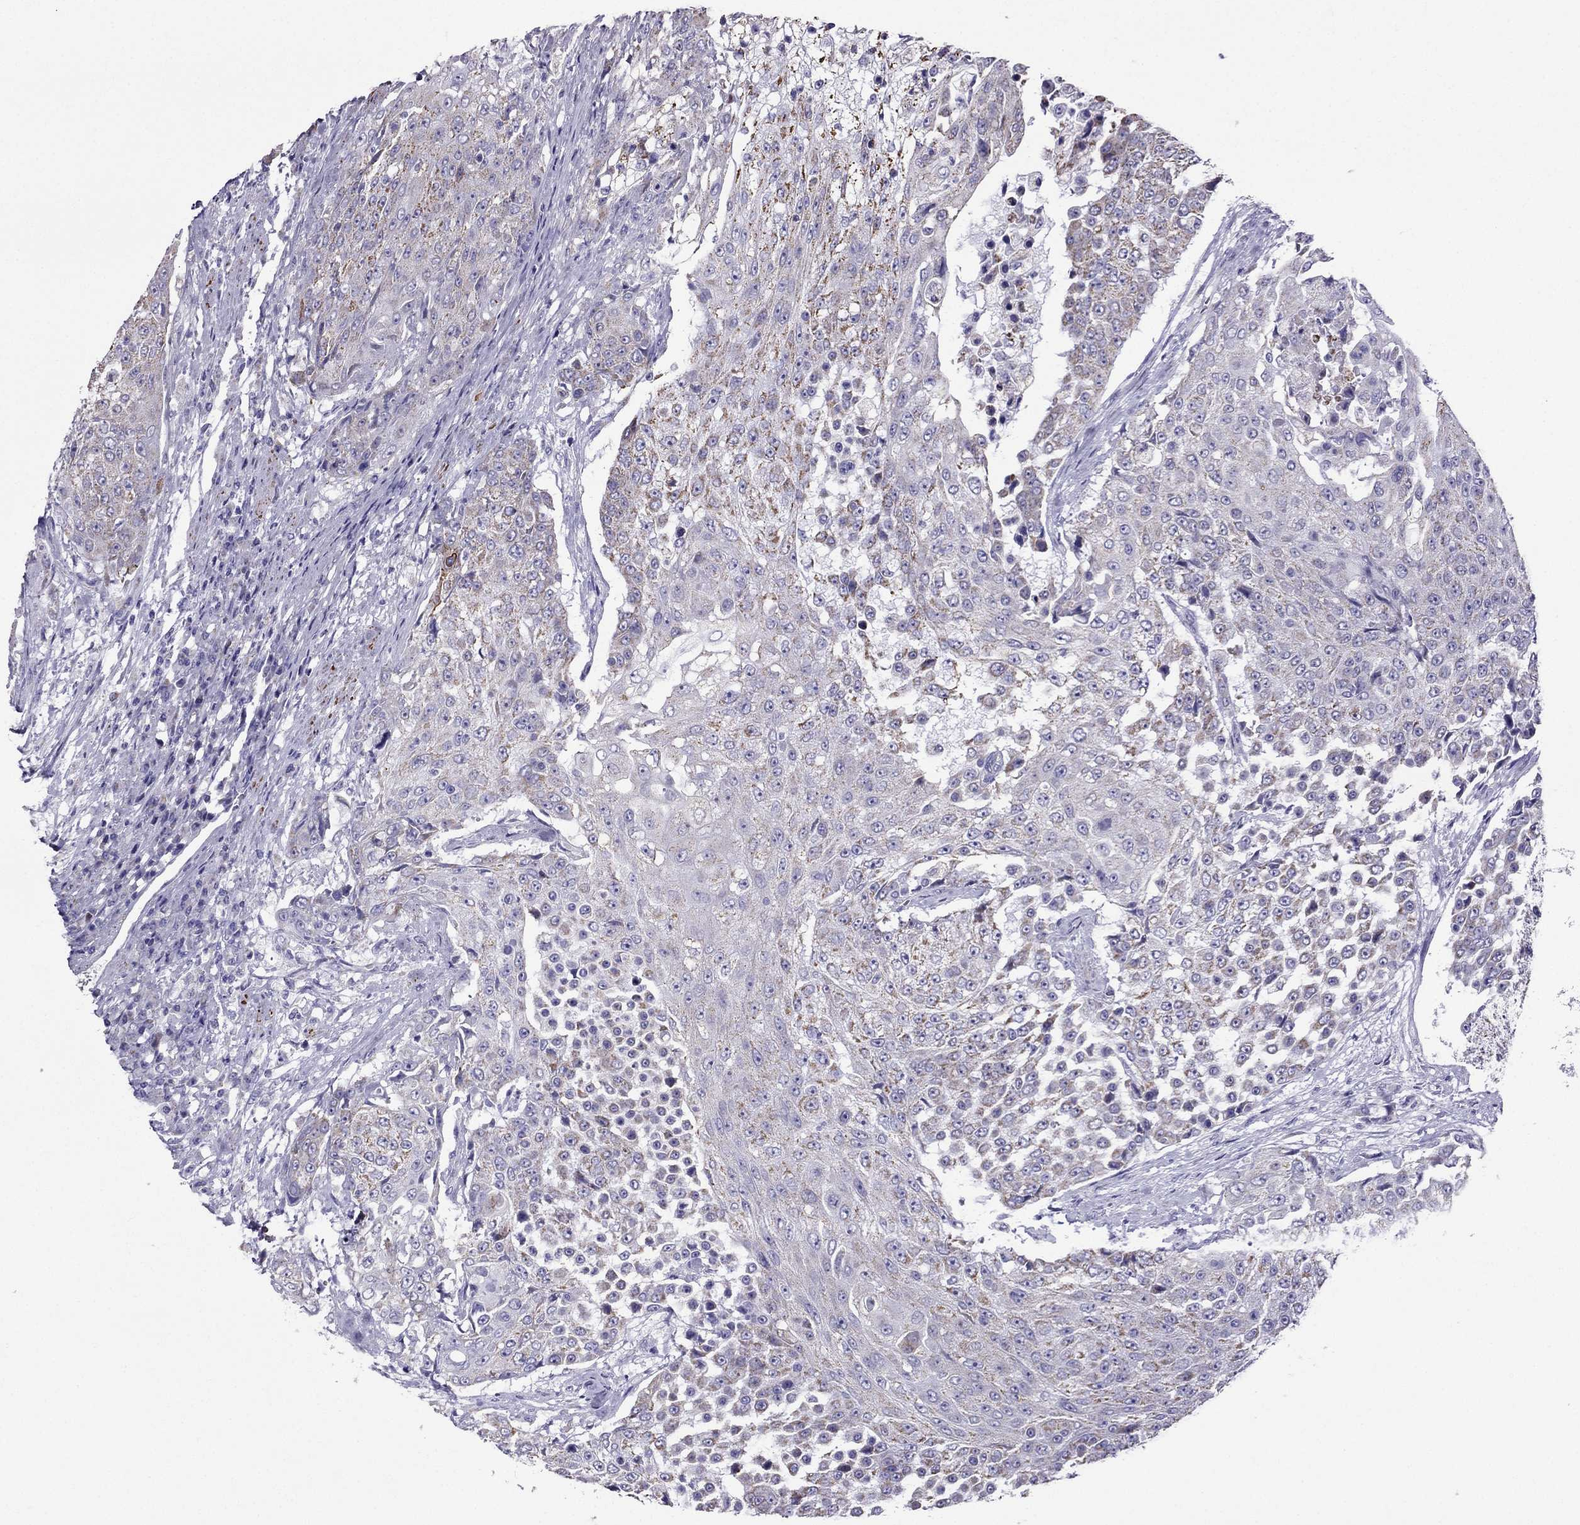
{"staining": {"intensity": "moderate", "quantity": "25%-75%", "location": "cytoplasmic/membranous"}, "tissue": "urothelial cancer", "cell_type": "Tumor cells", "image_type": "cancer", "snomed": [{"axis": "morphology", "description": "Urothelial carcinoma, High grade"}, {"axis": "topography", "description": "Urinary bladder"}], "caption": "This histopathology image displays IHC staining of high-grade urothelial carcinoma, with medium moderate cytoplasmic/membranous positivity in about 25%-75% of tumor cells.", "gene": "DSC1", "patient": {"sex": "female", "age": 63}}